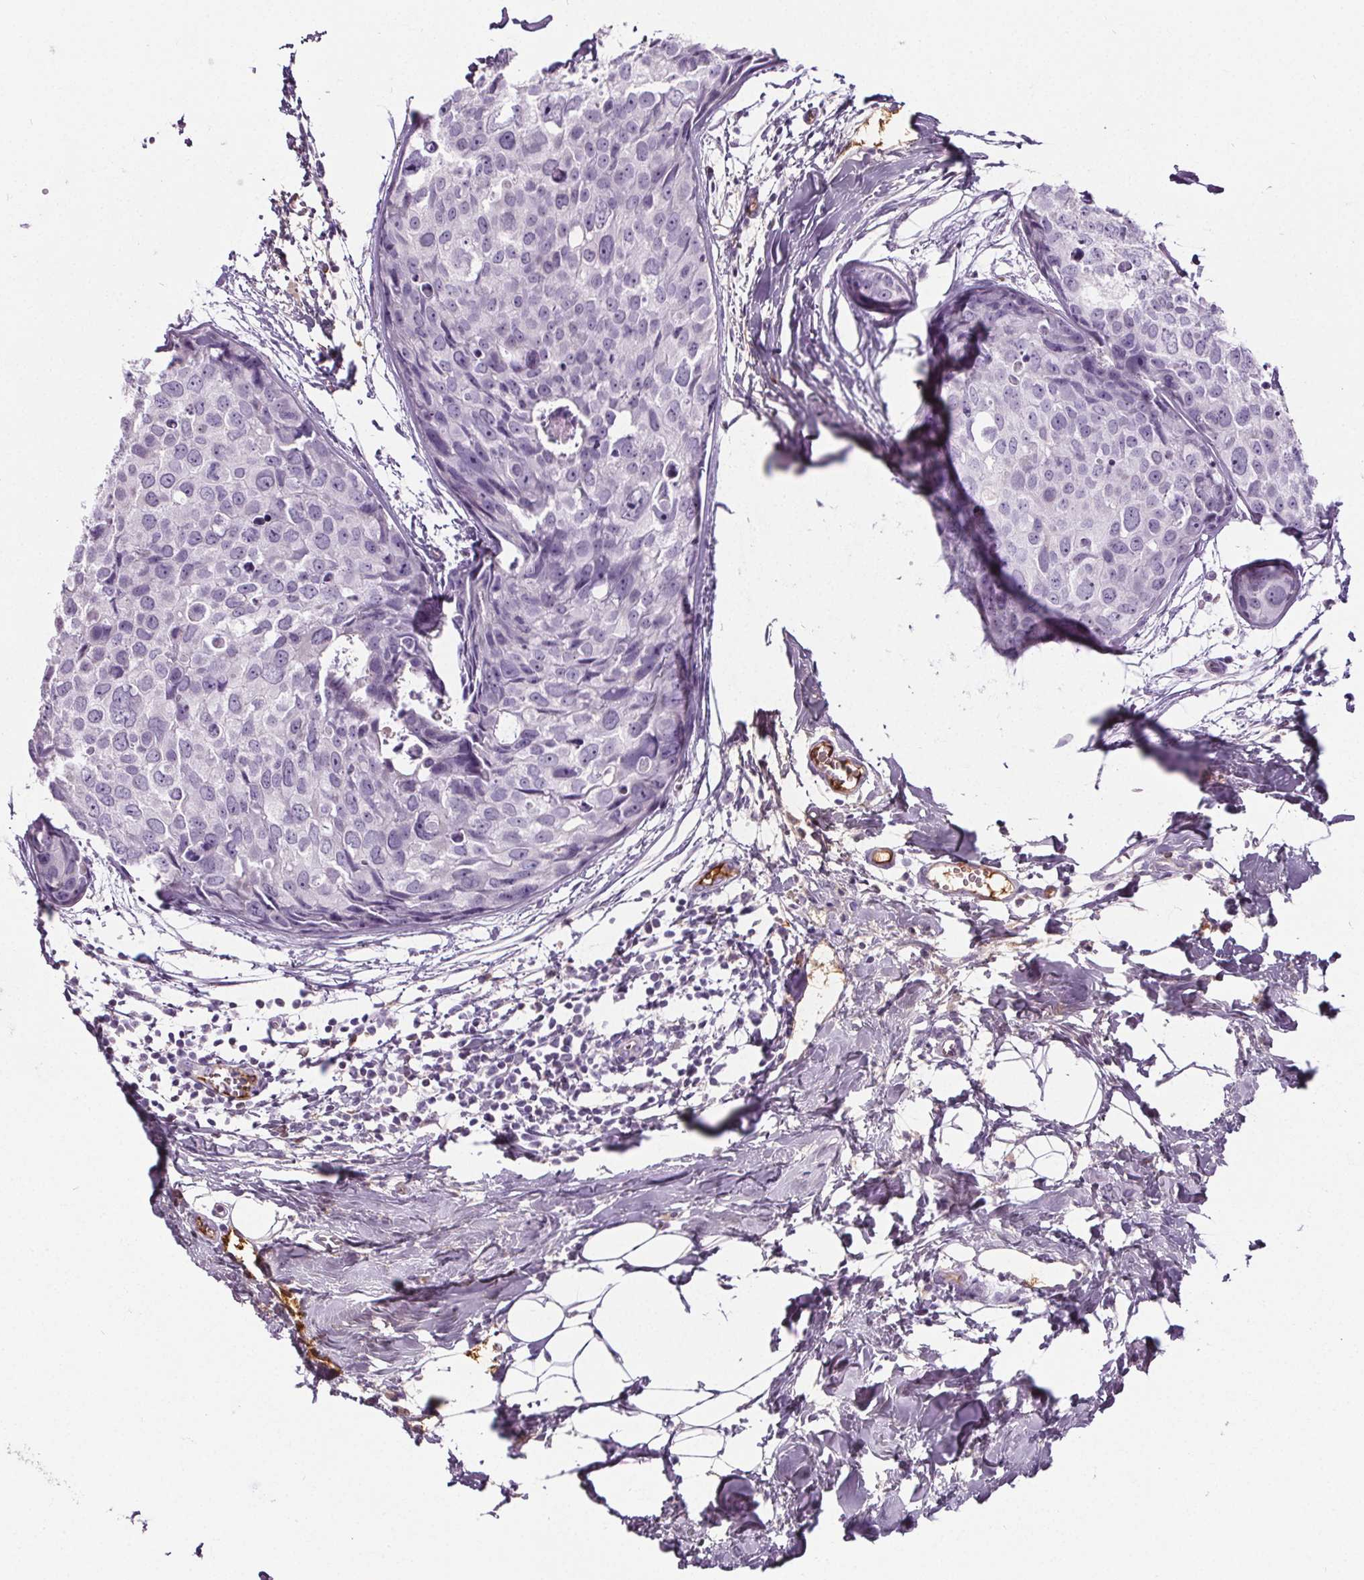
{"staining": {"intensity": "negative", "quantity": "none", "location": "none"}, "tissue": "breast cancer", "cell_type": "Tumor cells", "image_type": "cancer", "snomed": [{"axis": "morphology", "description": "Duct carcinoma"}, {"axis": "topography", "description": "Breast"}], "caption": "Immunohistochemistry (IHC) histopathology image of infiltrating ductal carcinoma (breast) stained for a protein (brown), which displays no staining in tumor cells.", "gene": "CD5L", "patient": {"sex": "female", "age": 38}}